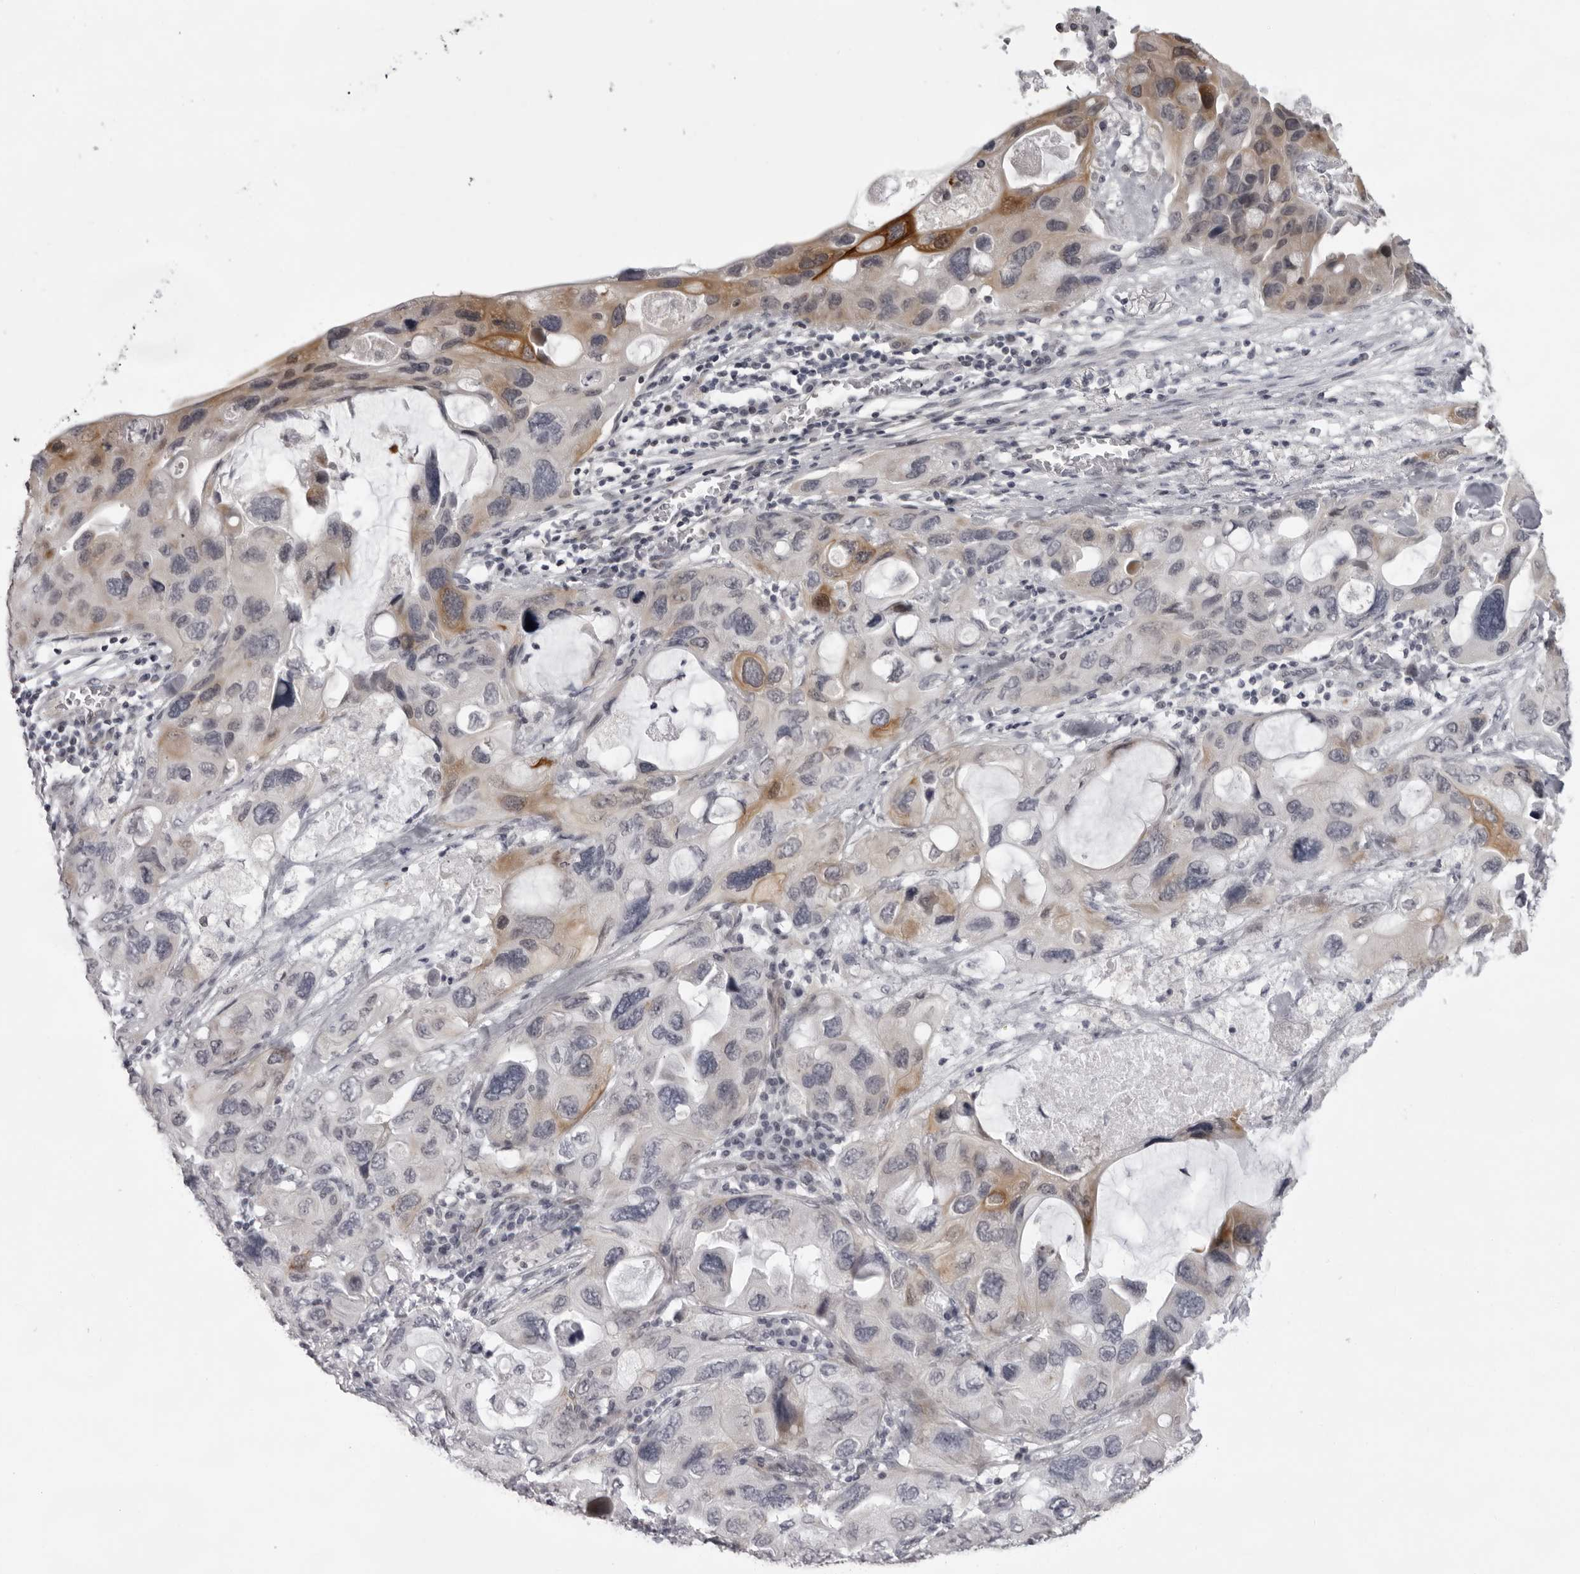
{"staining": {"intensity": "moderate", "quantity": "<25%", "location": "cytoplasmic/membranous"}, "tissue": "lung cancer", "cell_type": "Tumor cells", "image_type": "cancer", "snomed": [{"axis": "morphology", "description": "Squamous cell carcinoma, NOS"}, {"axis": "topography", "description": "Lung"}], "caption": "A high-resolution photomicrograph shows immunohistochemistry staining of lung cancer (squamous cell carcinoma), which reveals moderate cytoplasmic/membranous expression in about <25% of tumor cells. (brown staining indicates protein expression, while blue staining denotes nuclei).", "gene": "NUDT18", "patient": {"sex": "female", "age": 73}}